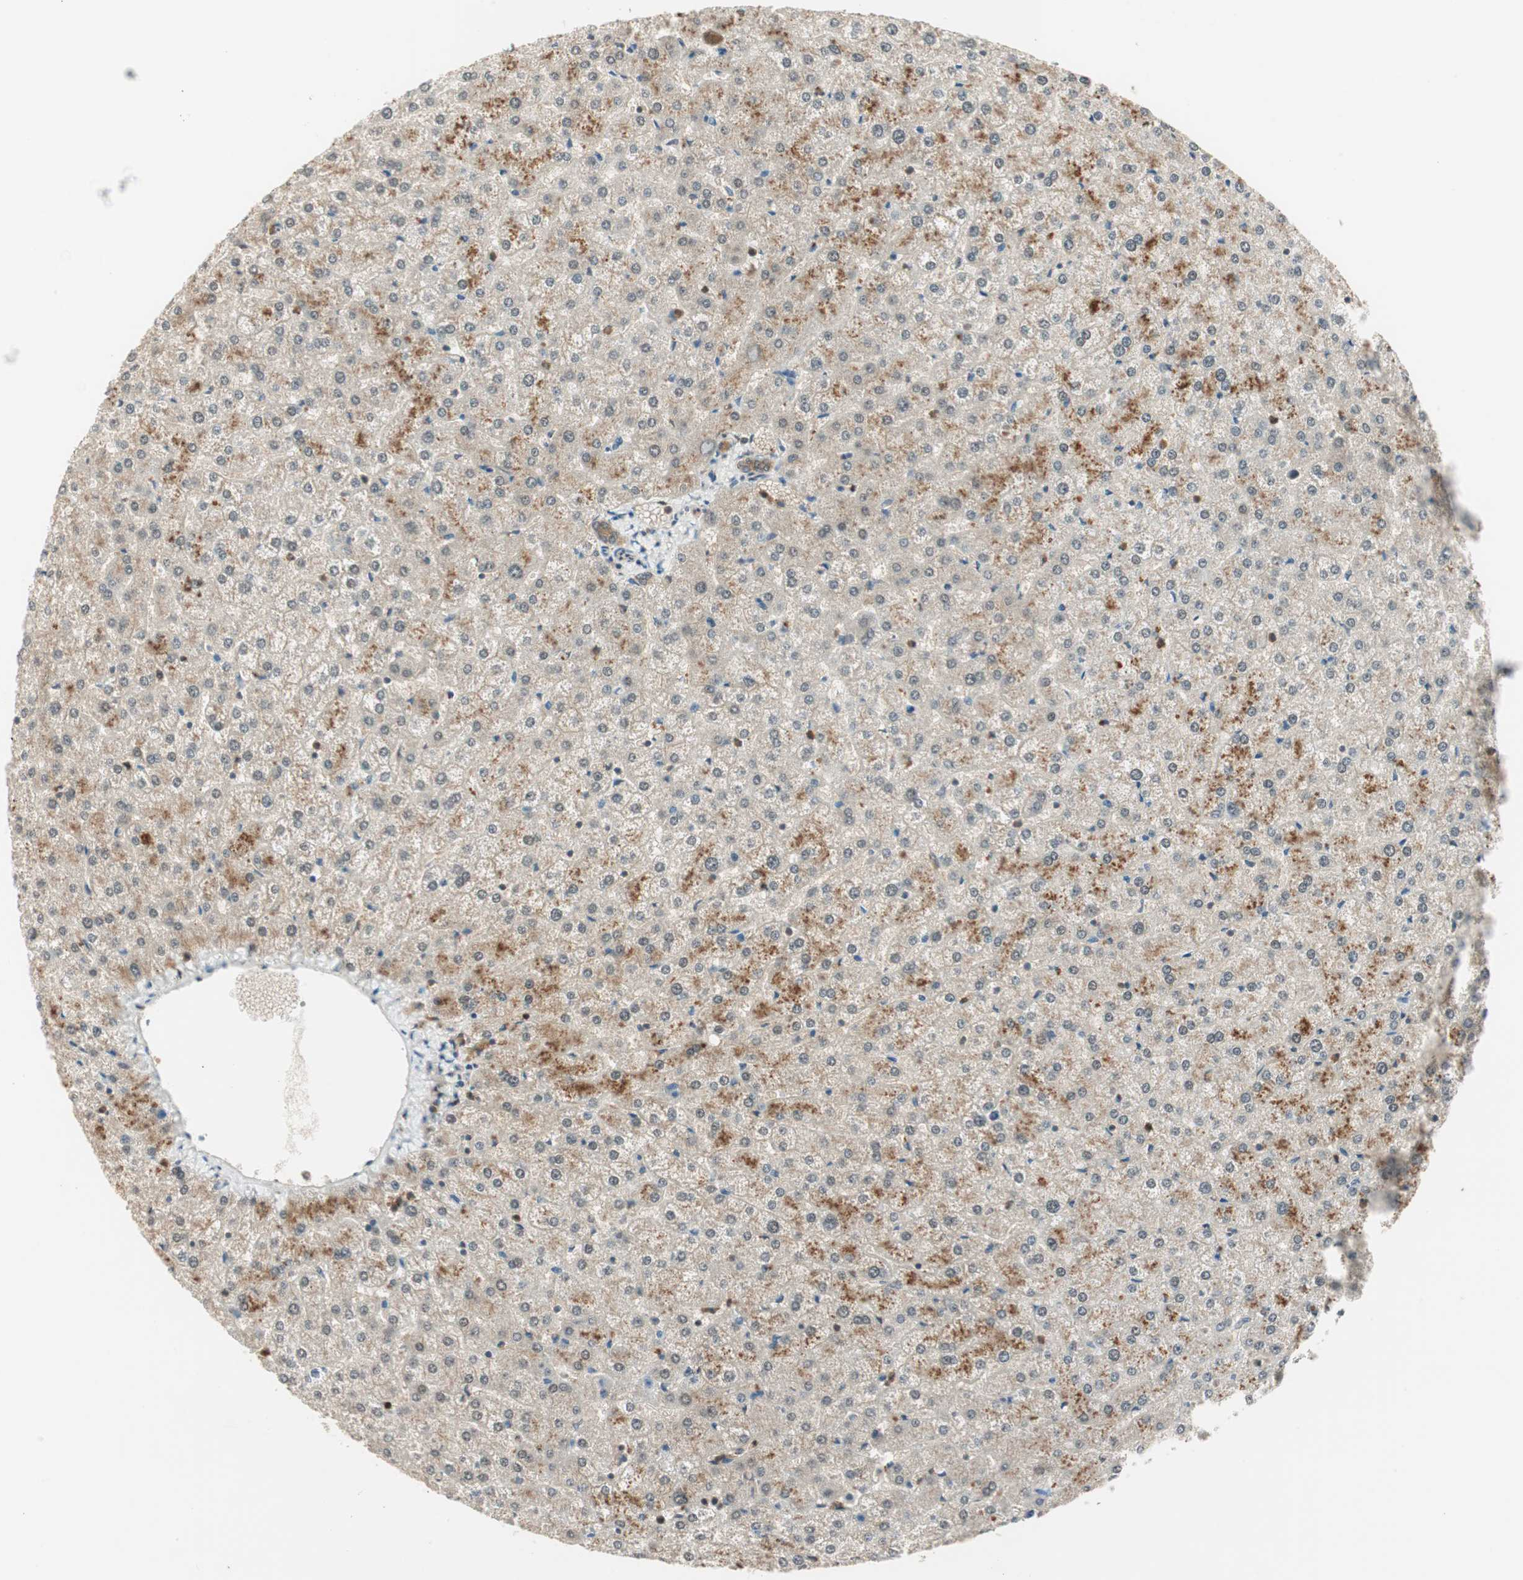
{"staining": {"intensity": "moderate", "quantity": ">75%", "location": "cytoplasmic/membranous"}, "tissue": "liver", "cell_type": "Cholangiocytes", "image_type": "normal", "snomed": [{"axis": "morphology", "description": "Normal tissue, NOS"}, {"axis": "topography", "description": "Liver"}], "caption": "This image demonstrates normal liver stained with immunohistochemistry (IHC) to label a protein in brown. The cytoplasmic/membranous of cholangiocytes show moderate positivity for the protein. Nuclei are counter-stained blue.", "gene": "LTA4H", "patient": {"sex": "female", "age": 32}}